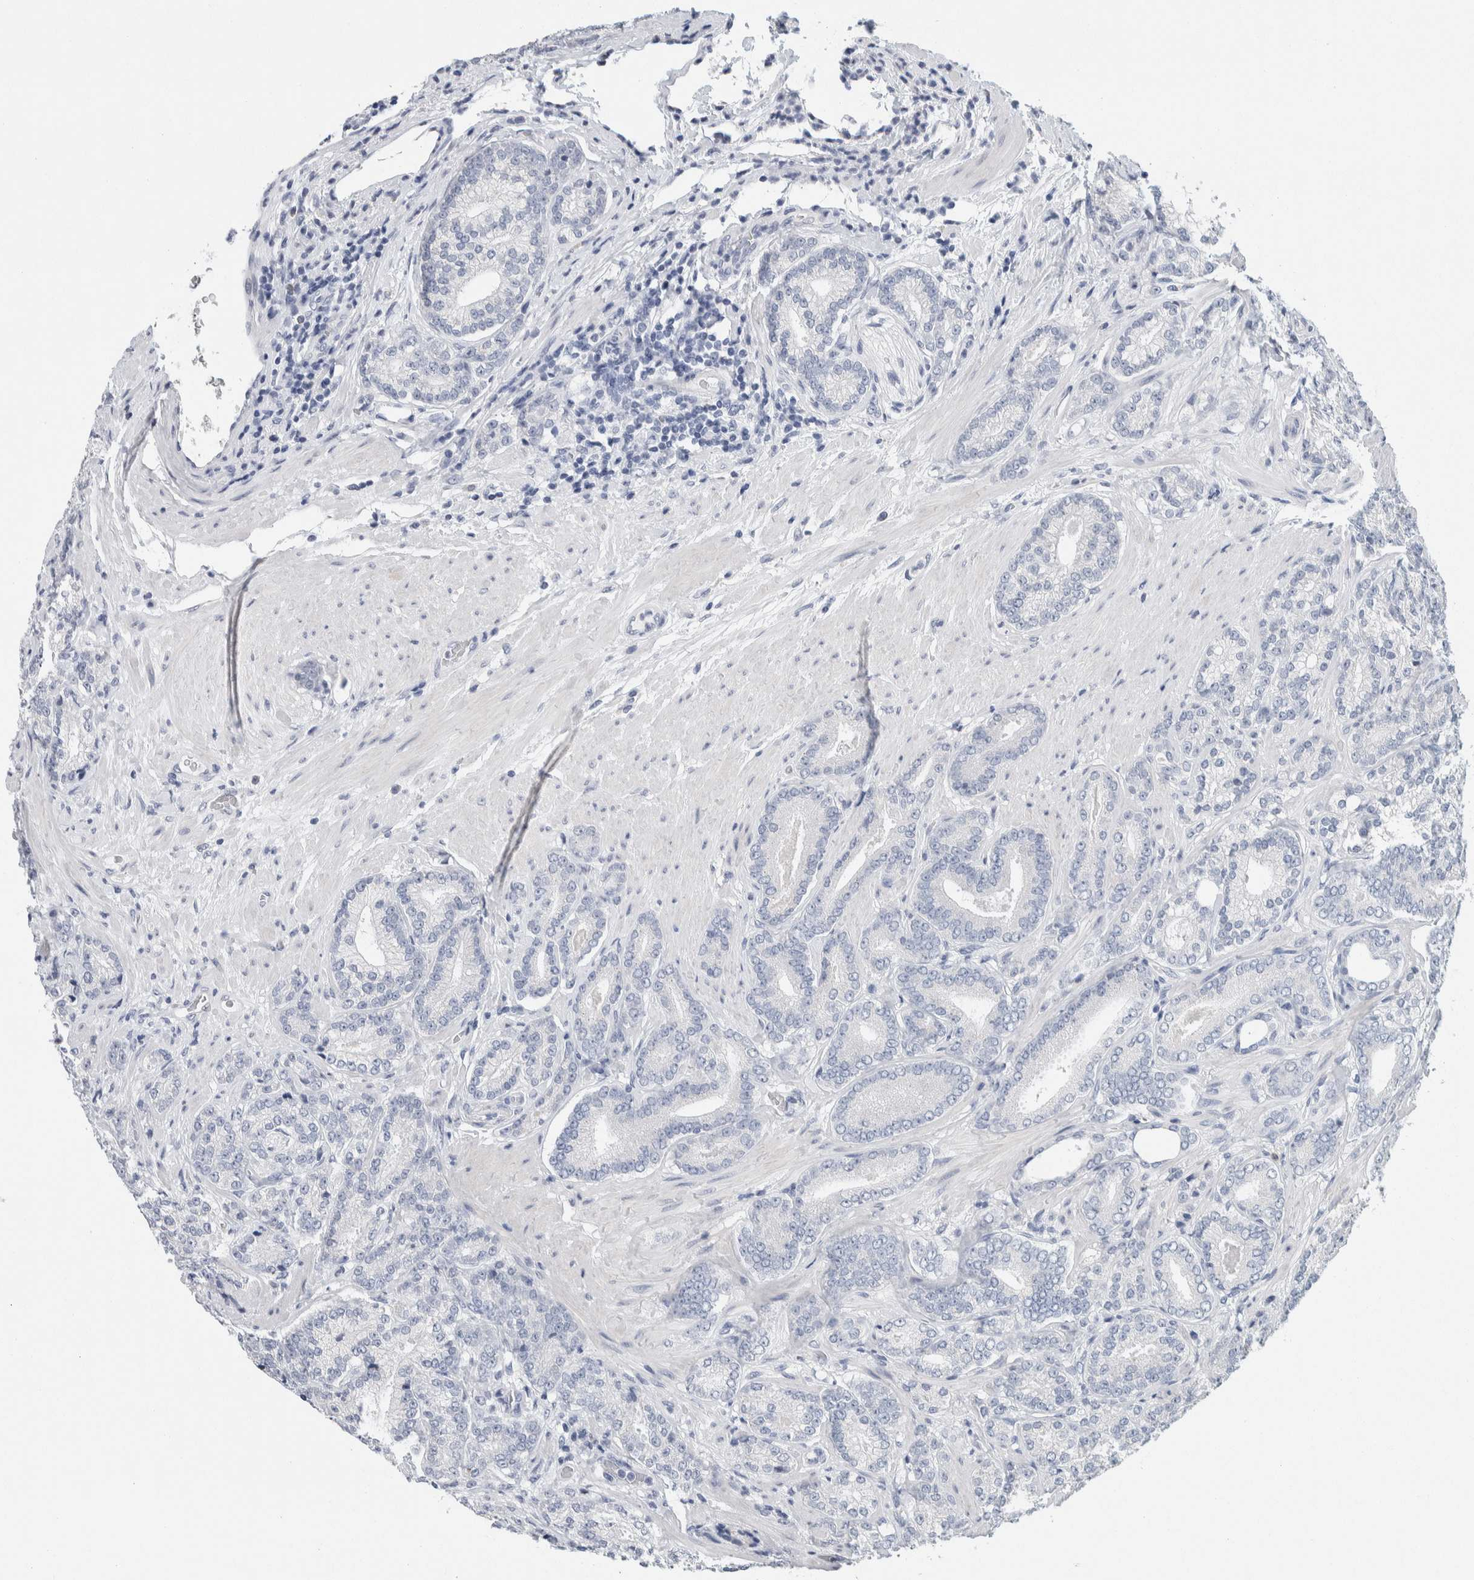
{"staining": {"intensity": "negative", "quantity": "none", "location": "none"}, "tissue": "prostate cancer", "cell_type": "Tumor cells", "image_type": "cancer", "snomed": [{"axis": "morphology", "description": "Adenocarcinoma, High grade"}, {"axis": "topography", "description": "Prostate"}], "caption": "There is no significant expression in tumor cells of prostate cancer (high-grade adenocarcinoma). The staining was performed using DAB (3,3'-diaminobenzidine) to visualize the protein expression in brown, while the nuclei were stained in blue with hematoxylin (Magnification: 20x).", "gene": "SCN2A", "patient": {"sex": "male", "age": 61}}